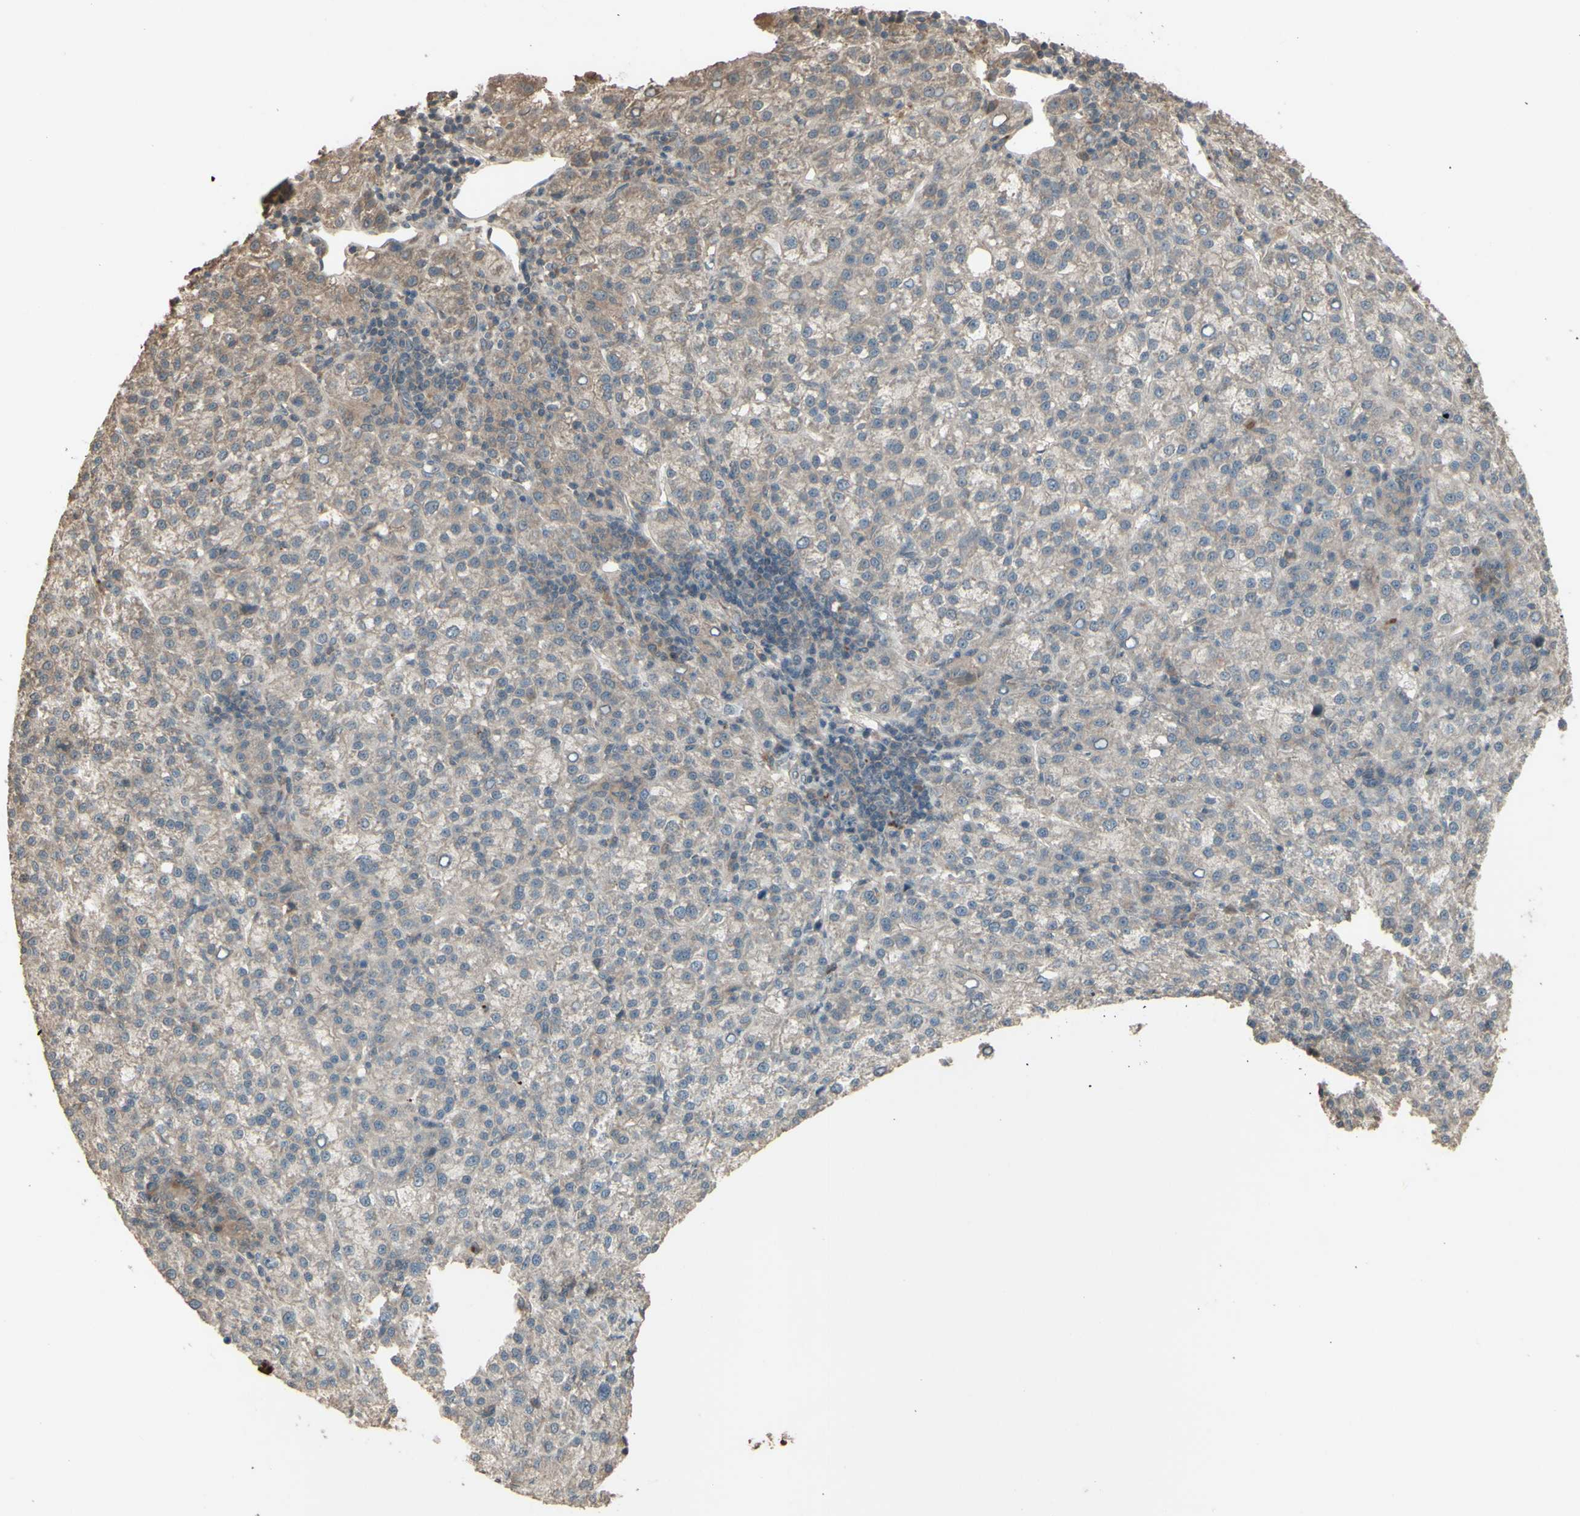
{"staining": {"intensity": "weak", "quantity": ">75%", "location": "cytoplasmic/membranous"}, "tissue": "liver cancer", "cell_type": "Tumor cells", "image_type": "cancer", "snomed": [{"axis": "morphology", "description": "Carcinoma, Hepatocellular, NOS"}, {"axis": "topography", "description": "Liver"}], "caption": "Liver hepatocellular carcinoma stained with DAB immunohistochemistry demonstrates low levels of weak cytoplasmic/membranous staining in about >75% of tumor cells.", "gene": "GNAS", "patient": {"sex": "female", "age": 58}}